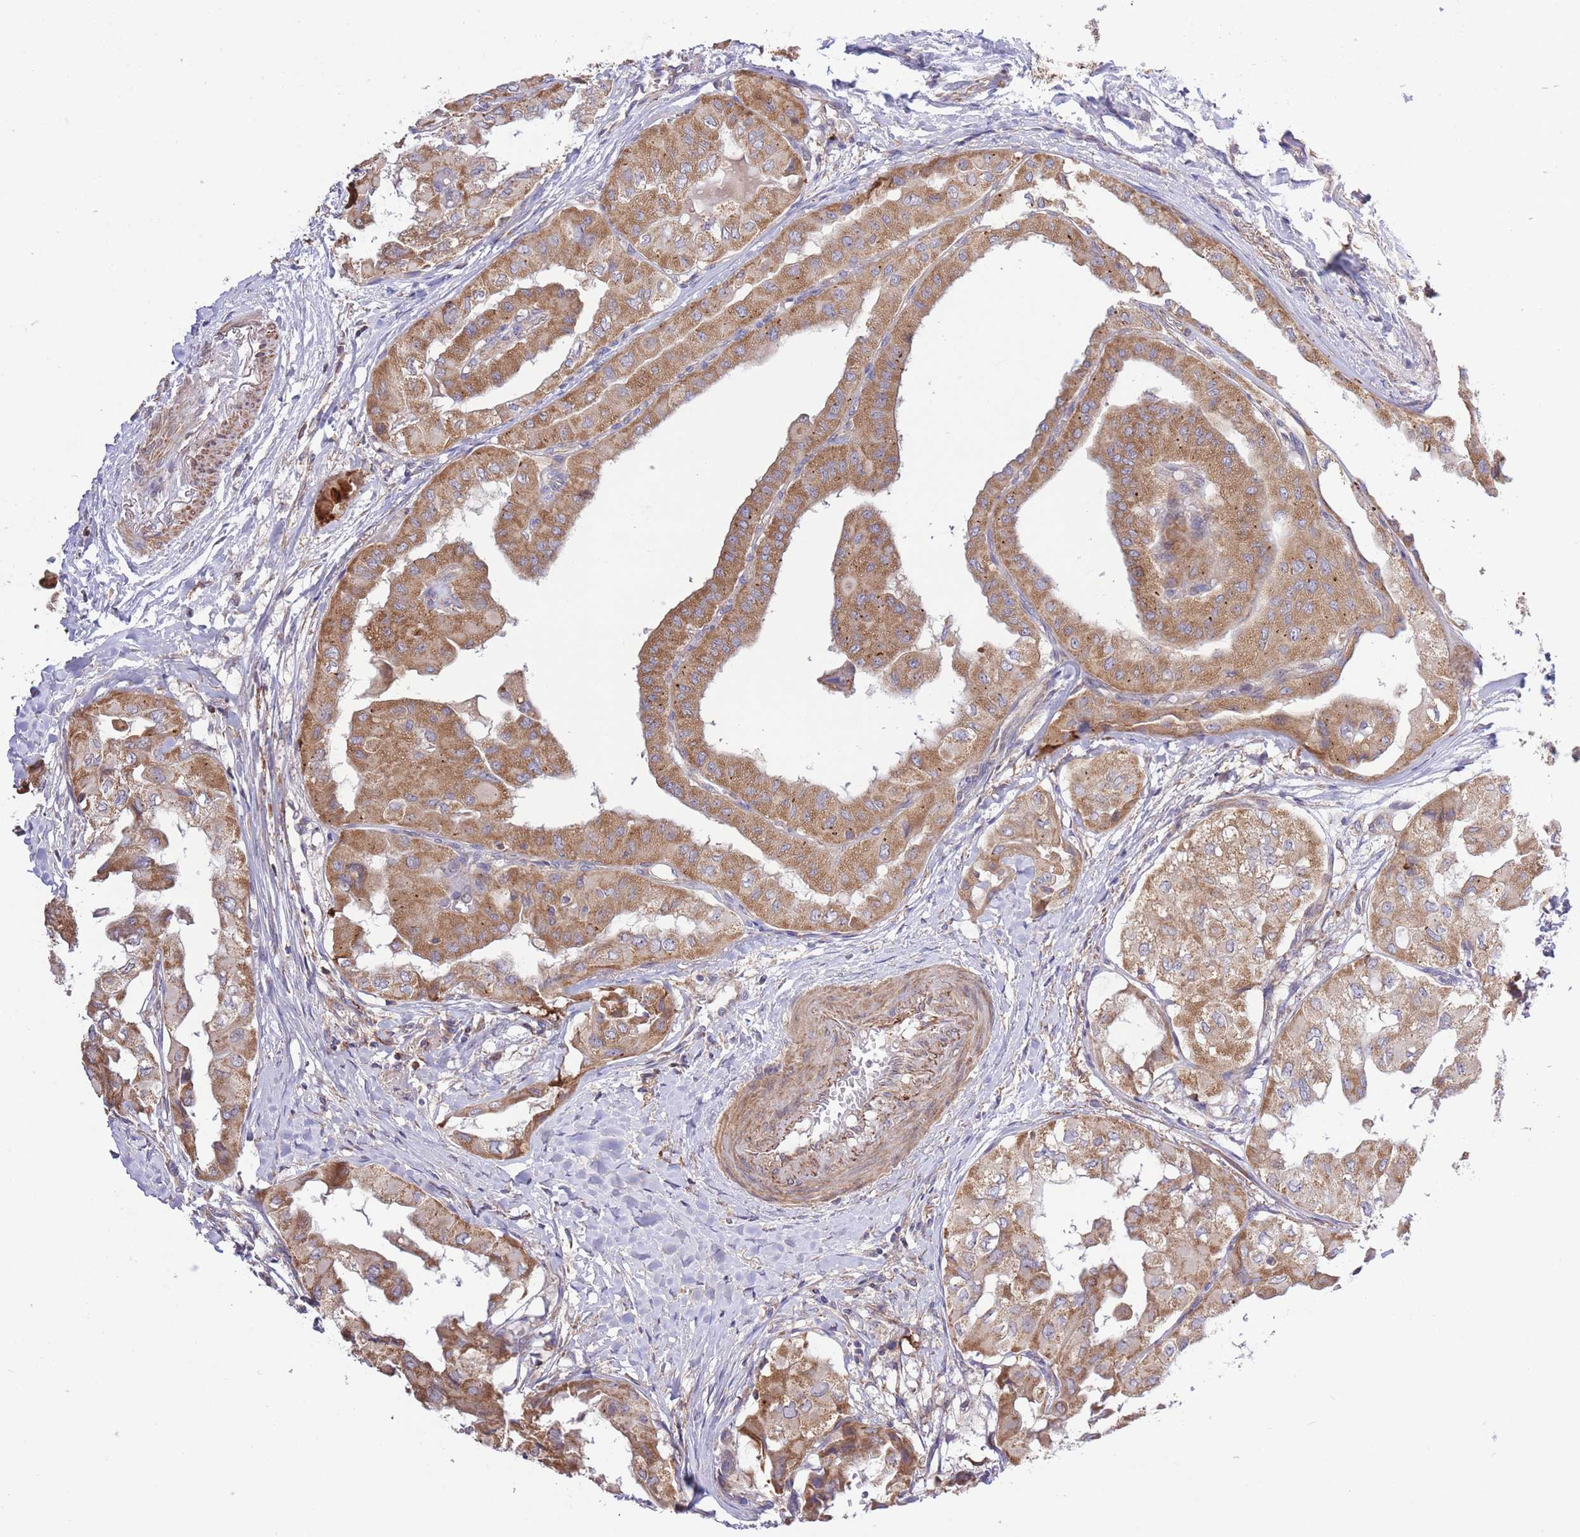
{"staining": {"intensity": "moderate", "quantity": ">75%", "location": "cytoplasmic/membranous"}, "tissue": "thyroid cancer", "cell_type": "Tumor cells", "image_type": "cancer", "snomed": [{"axis": "morphology", "description": "Papillary adenocarcinoma, NOS"}, {"axis": "topography", "description": "Thyroid gland"}], "caption": "Papillary adenocarcinoma (thyroid) was stained to show a protein in brown. There is medium levels of moderate cytoplasmic/membranous expression in approximately >75% of tumor cells.", "gene": "ATP13A2", "patient": {"sex": "female", "age": 59}}